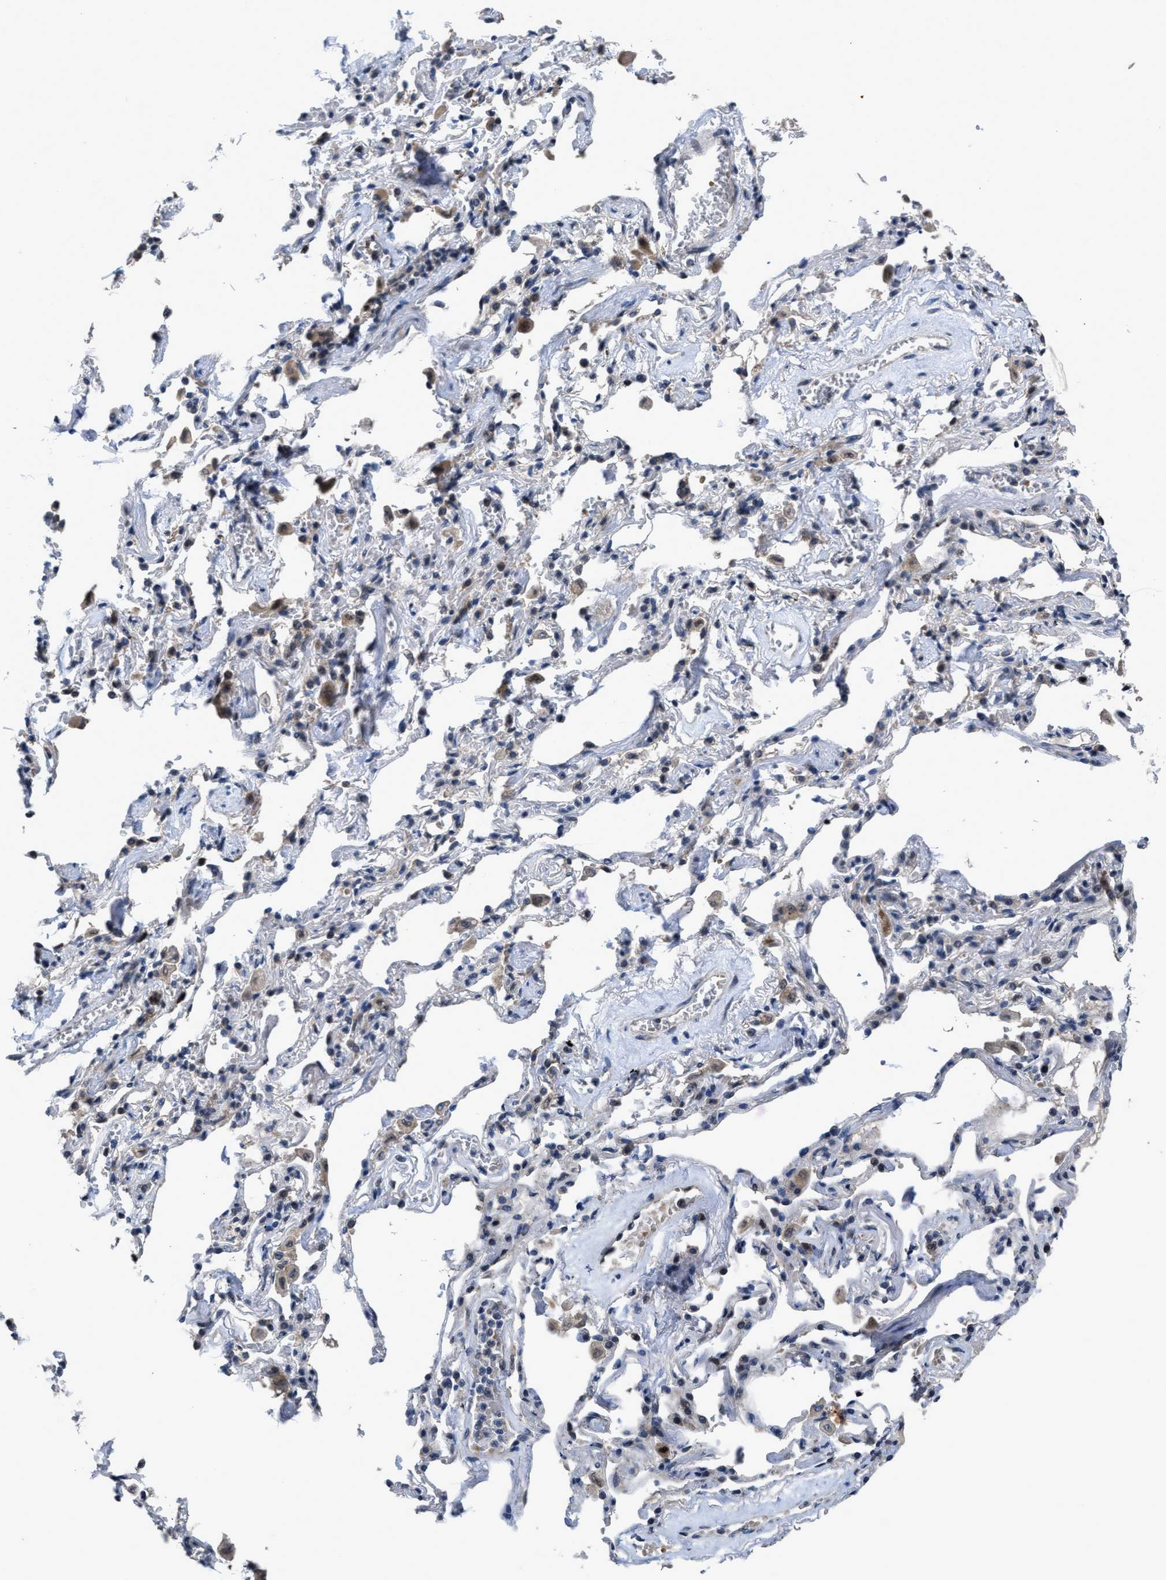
{"staining": {"intensity": "moderate", "quantity": ">75%", "location": "cytoplasmic/membranous"}, "tissue": "adipose tissue", "cell_type": "Adipocytes", "image_type": "normal", "snomed": [{"axis": "morphology", "description": "Normal tissue, NOS"}, {"axis": "topography", "description": "Cartilage tissue"}, {"axis": "topography", "description": "Lung"}], "caption": "A medium amount of moderate cytoplasmic/membranous staining is identified in approximately >75% of adipocytes in benign adipose tissue. The staining was performed using DAB (3,3'-diaminobenzidine), with brown indicating positive protein expression. Nuclei are stained blue with hematoxylin.", "gene": "HAUS6", "patient": {"sex": "female", "age": 77}}